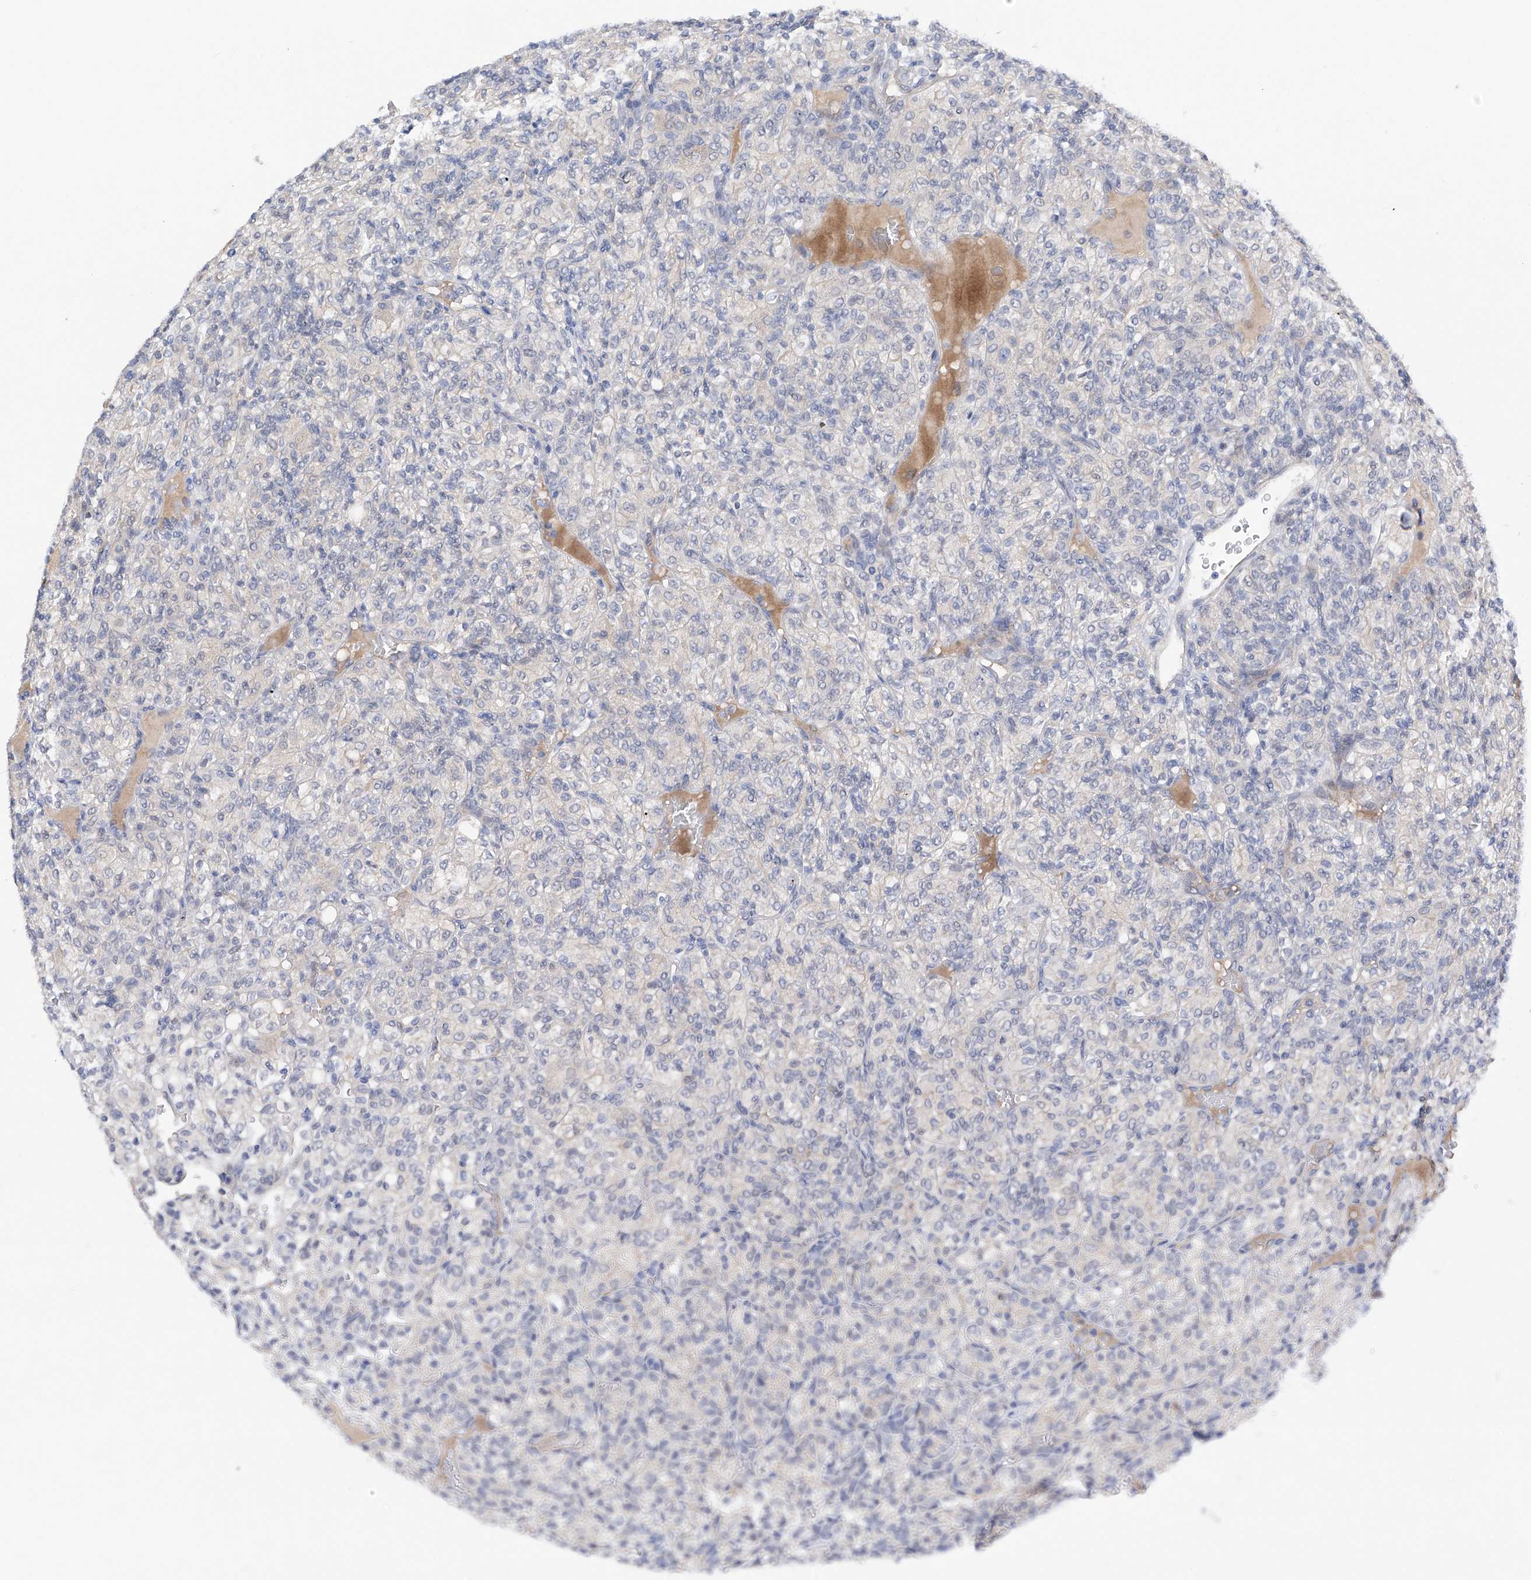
{"staining": {"intensity": "negative", "quantity": "none", "location": "none"}, "tissue": "renal cancer", "cell_type": "Tumor cells", "image_type": "cancer", "snomed": [{"axis": "morphology", "description": "Adenocarcinoma, NOS"}, {"axis": "topography", "description": "Kidney"}], "caption": "Renal cancer (adenocarcinoma) stained for a protein using immunohistochemistry displays no staining tumor cells.", "gene": "PGM3", "patient": {"sex": "male", "age": 77}}